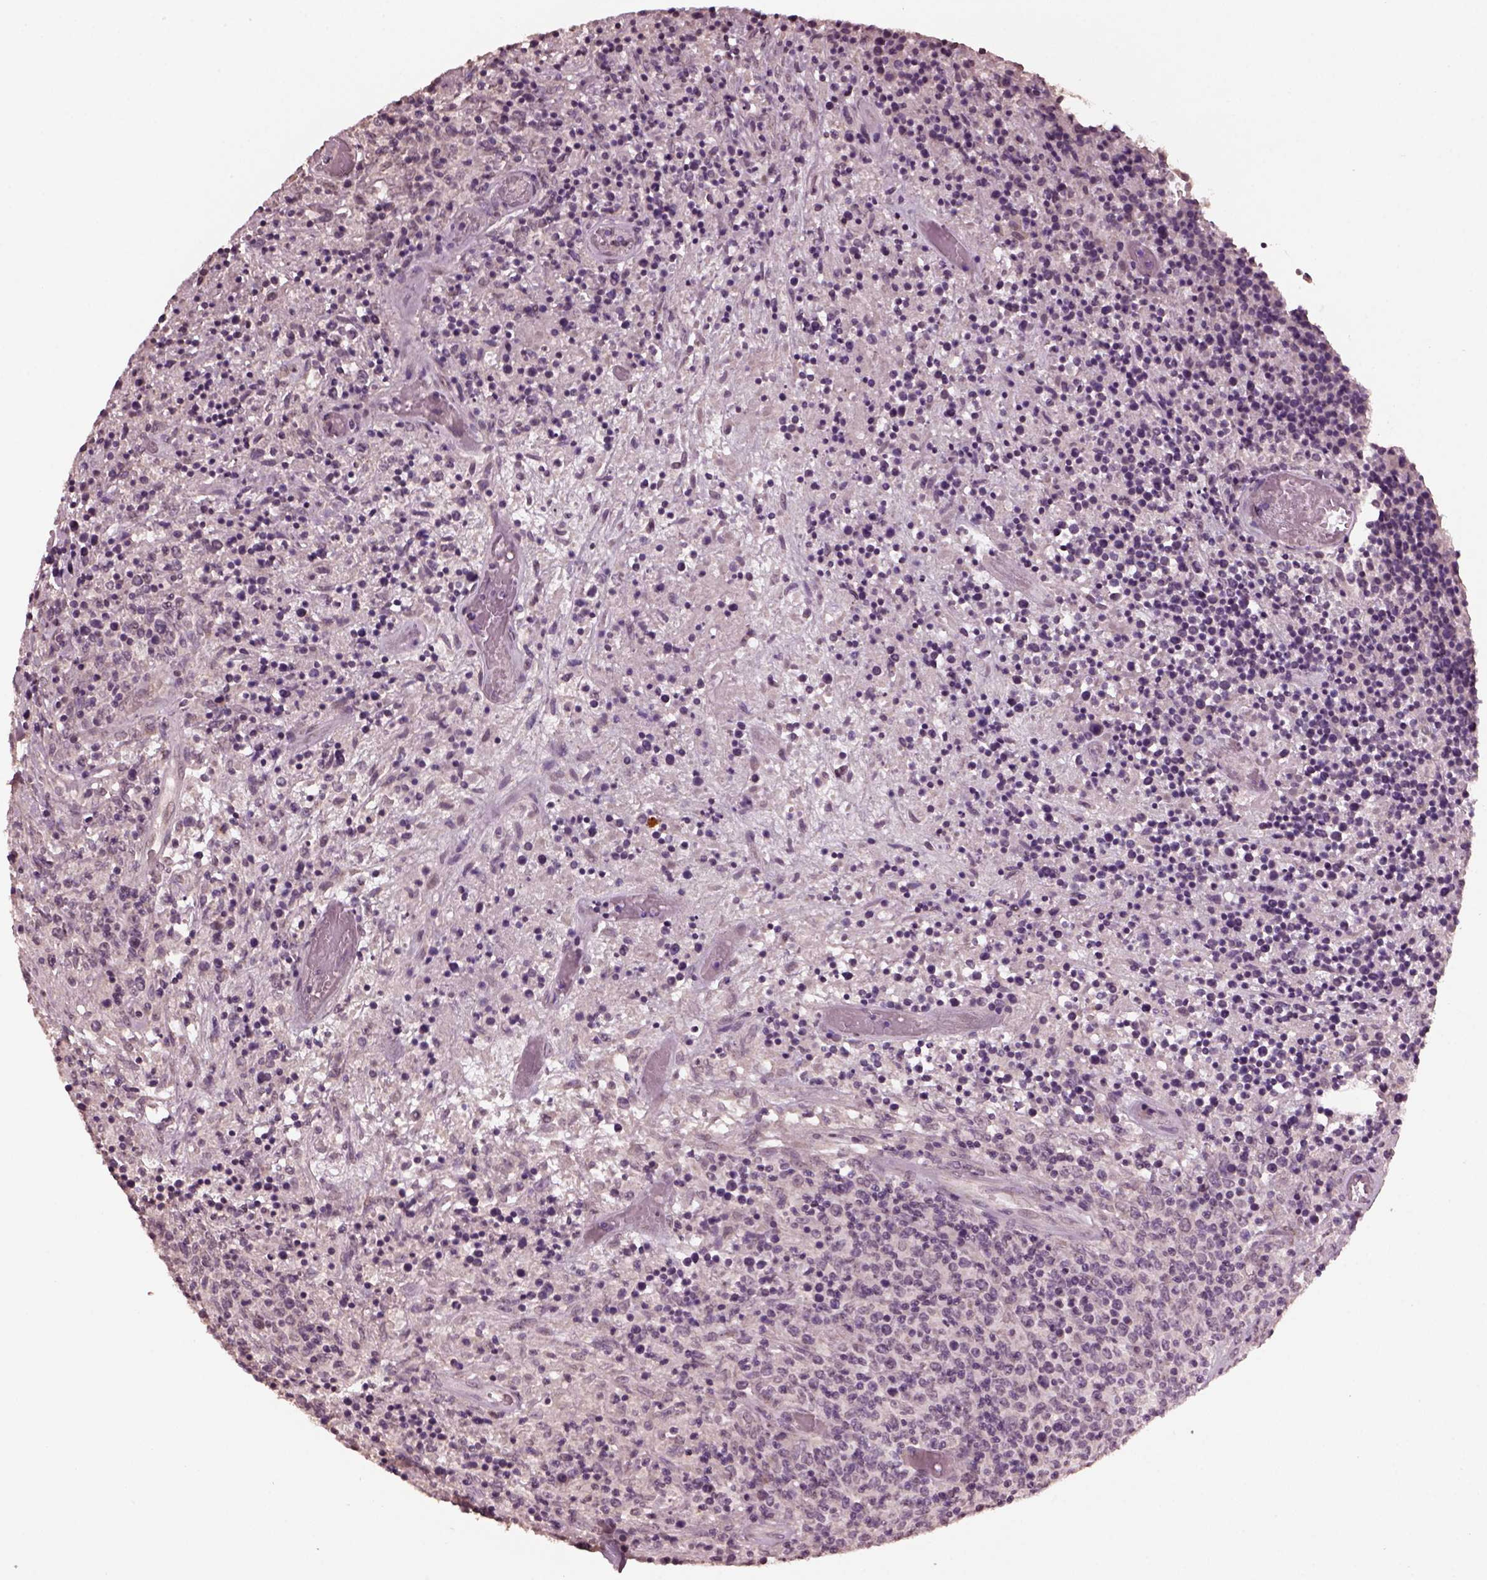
{"staining": {"intensity": "negative", "quantity": "none", "location": "none"}, "tissue": "lymphoma", "cell_type": "Tumor cells", "image_type": "cancer", "snomed": [{"axis": "morphology", "description": "Malignant lymphoma, non-Hodgkin's type, High grade"}, {"axis": "topography", "description": "Lung"}], "caption": "High magnification brightfield microscopy of malignant lymphoma, non-Hodgkin's type (high-grade) stained with DAB (3,3'-diaminobenzidine) (brown) and counterstained with hematoxylin (blue): tumor cells show no significant positivity.", "gene": "IL18RAP", "patient": {"sex": "male", "age": 79}}